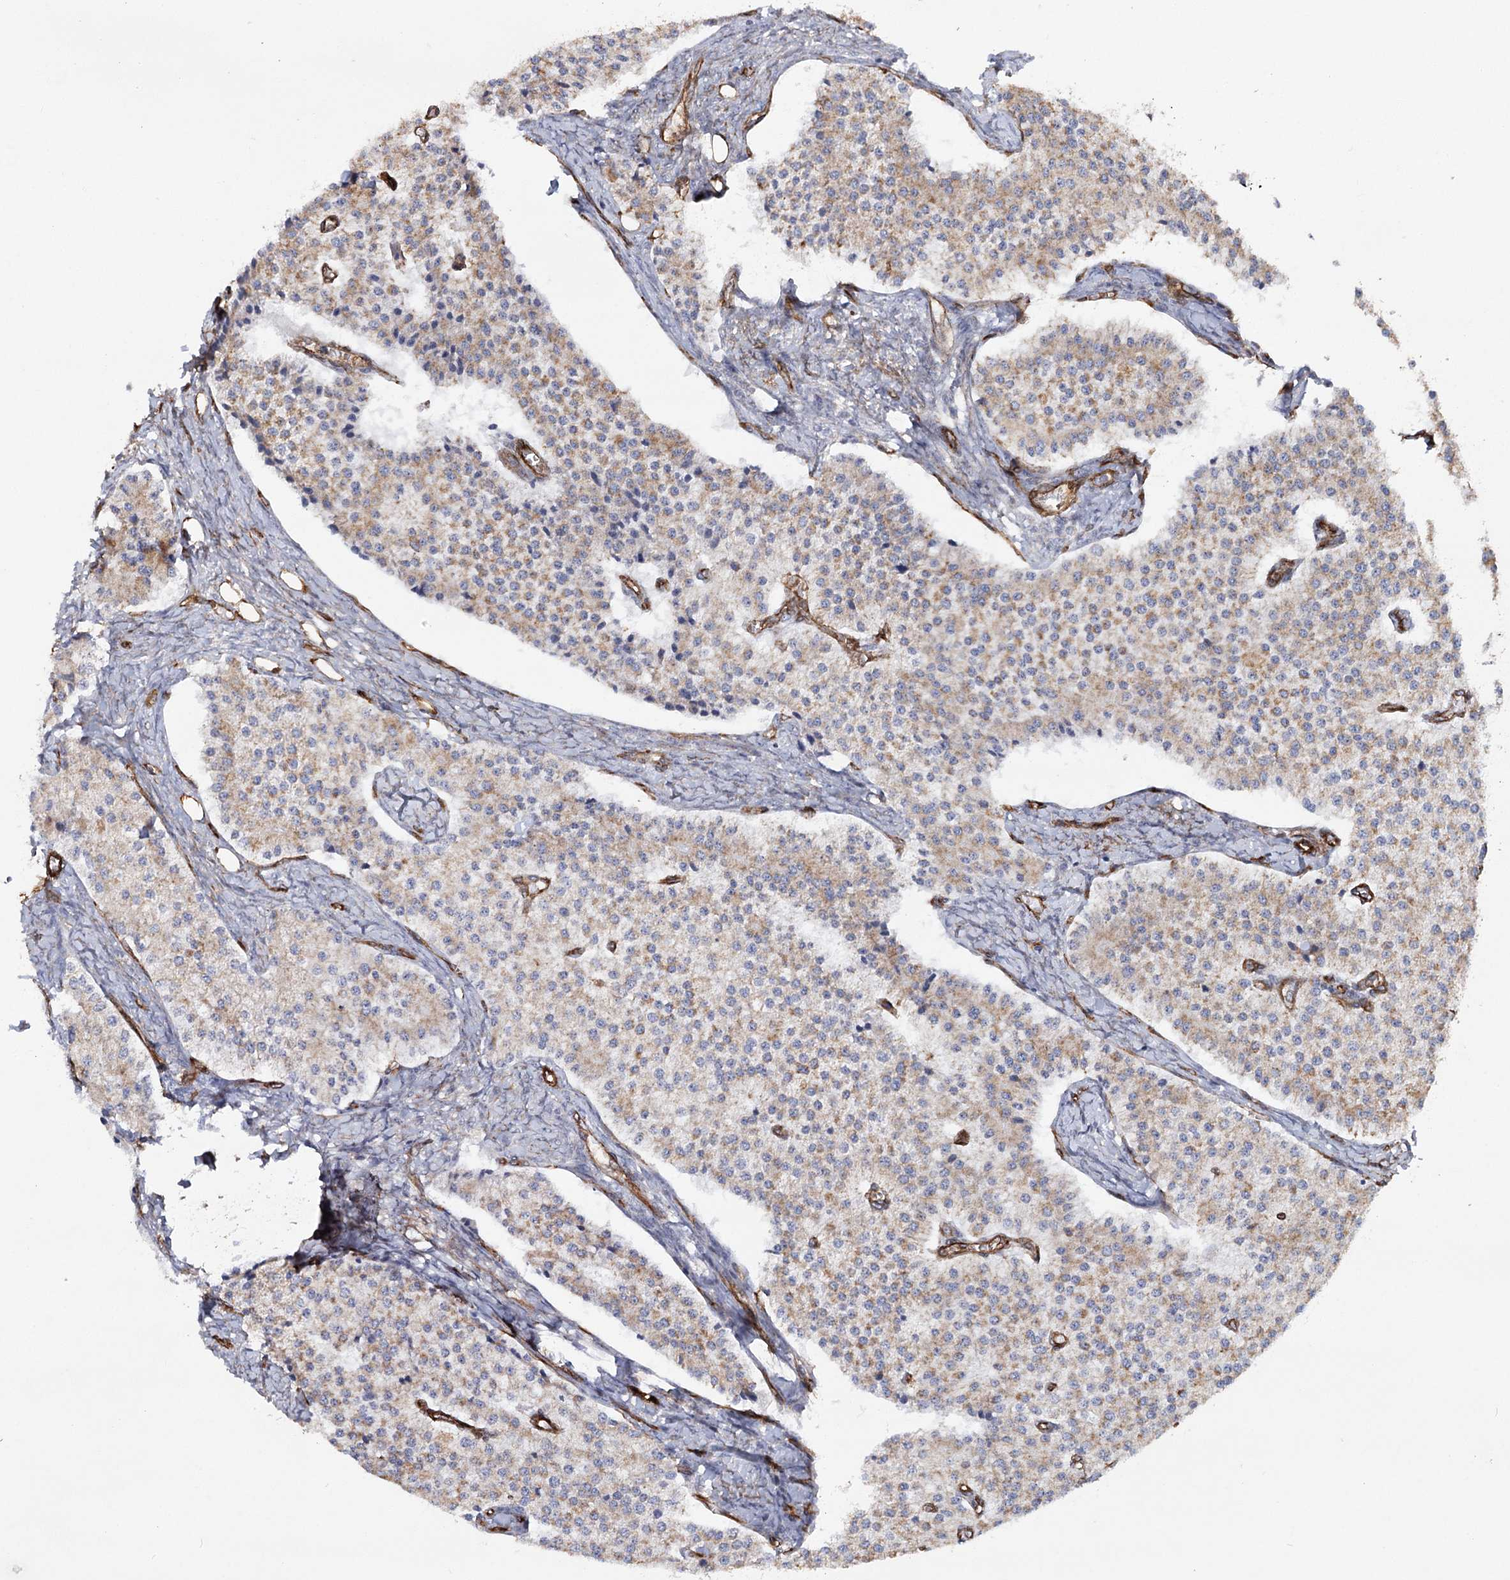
{"staining": {"intensity": "weak", "quantity": "25%-75%", "location": "cytoplasmic/membranous"}, "tissue": "carcinoid", "cell_type": "Tumor cells", "image_type": "cancer", "snomed": [{"axis": "morphology", "description": "Carcinoid, malignant, NOS"}, {"axis": "topography", "description": "Colon"}], "caption": "Tumor cells exhibit weak cytoplasmic/membranous positivity in about 25%-75% of cells in carcinoid. Nuclei are stained in blue.", "gene": "TMEM164", "patient": {"sex": "female", "age": 52}}